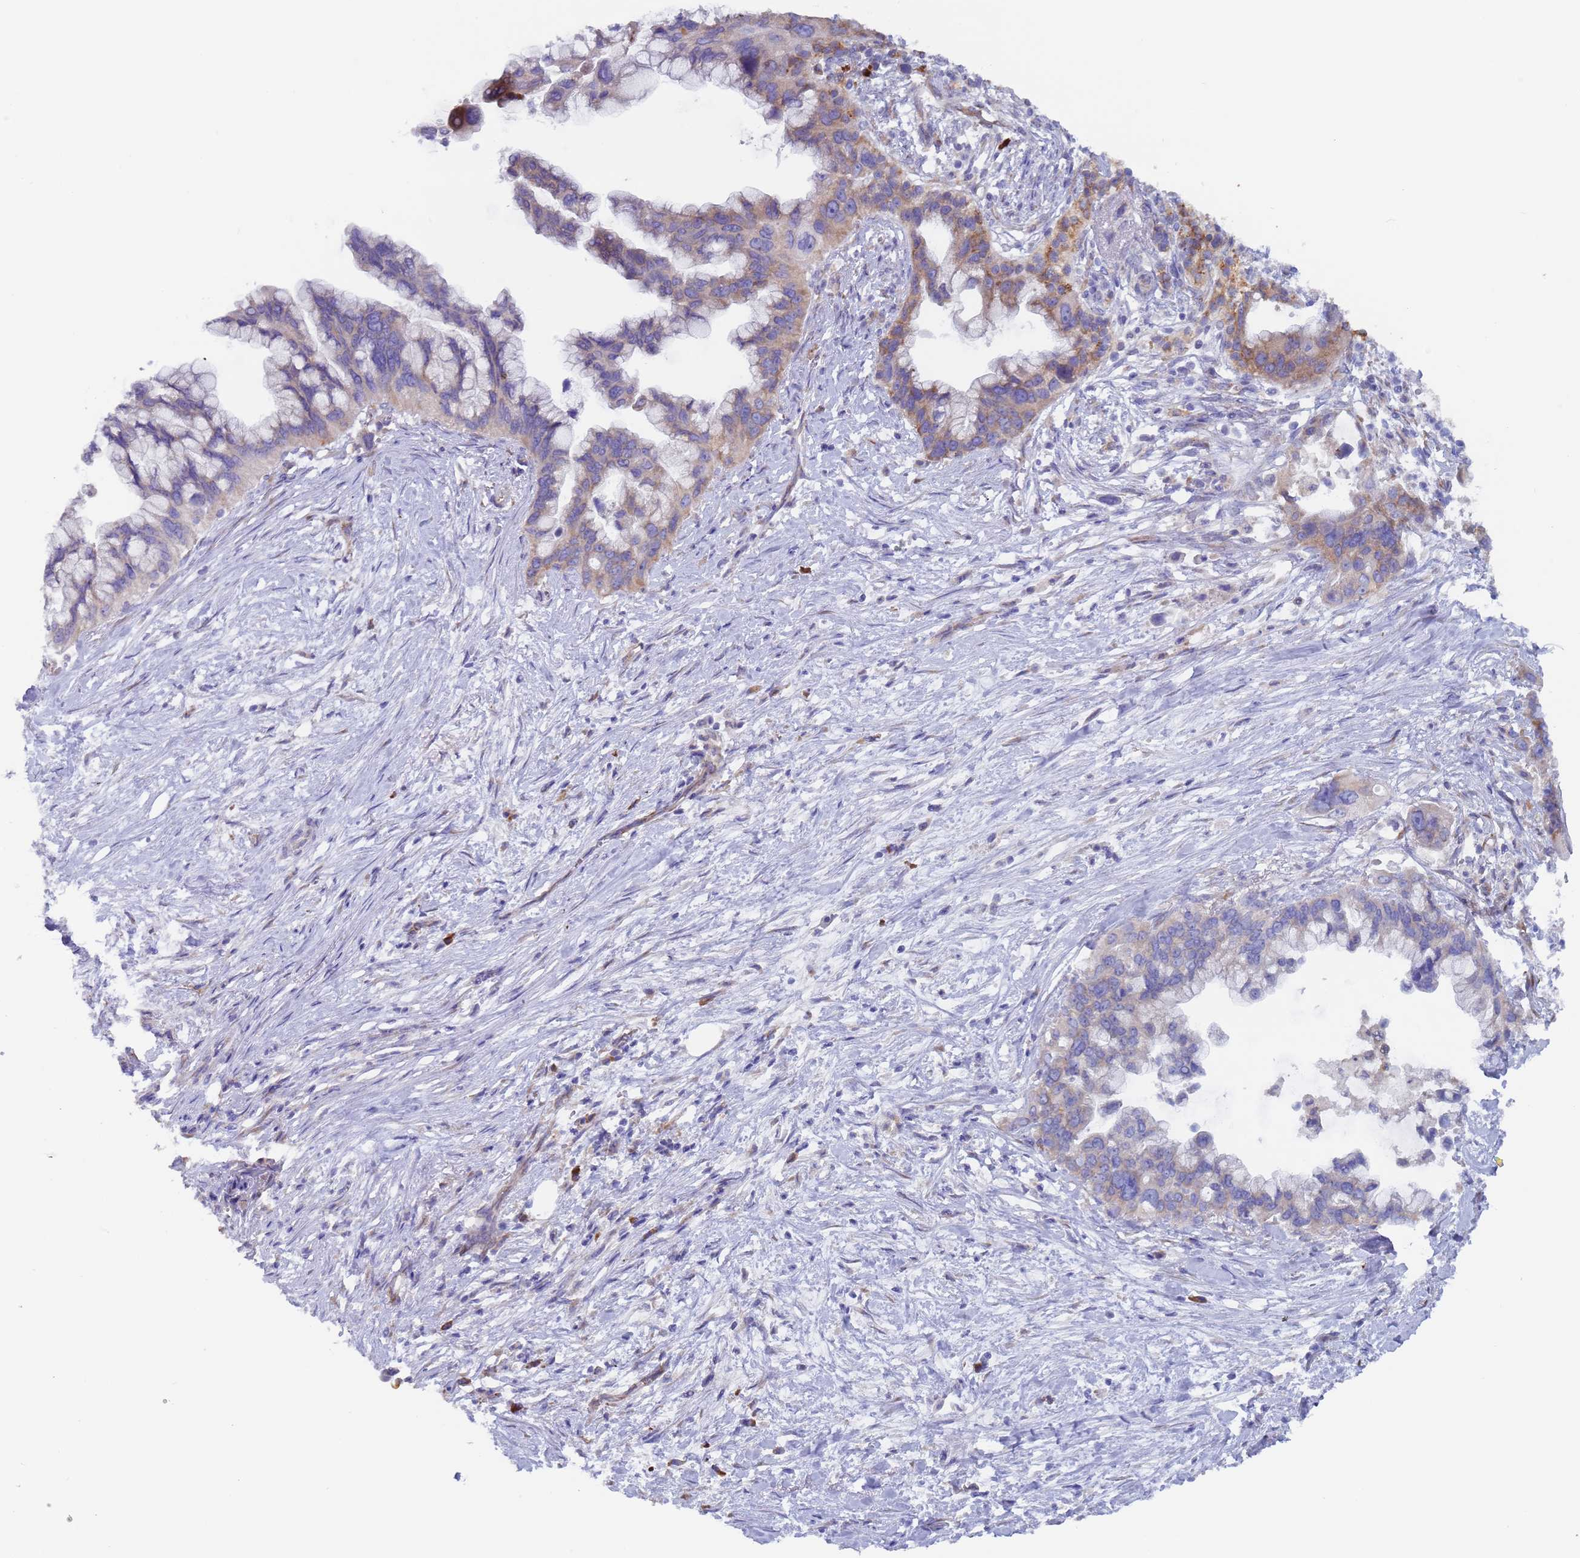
{"staining": {"intensity": "moderate", "quantity": "<25%", "location": "cytoplasmic/membranous"}, "tissue": "pancreatic cancer", "cell_type": "Tumor cells", "image_type": "cancer", "snomed": [{"axis": "morphology", "description": "Adenocarcinoma, NOS"}, {"axis": "topography", "description": "Pancreas"}], "caption": "Human pancreatic cancer stained with a brown dye exhibits moderate cytoplasmic/membranous positive expression in about <25% of tumor cells.", "gene": "ZNF844", "patient": {"sex": "female", "age": 83}}